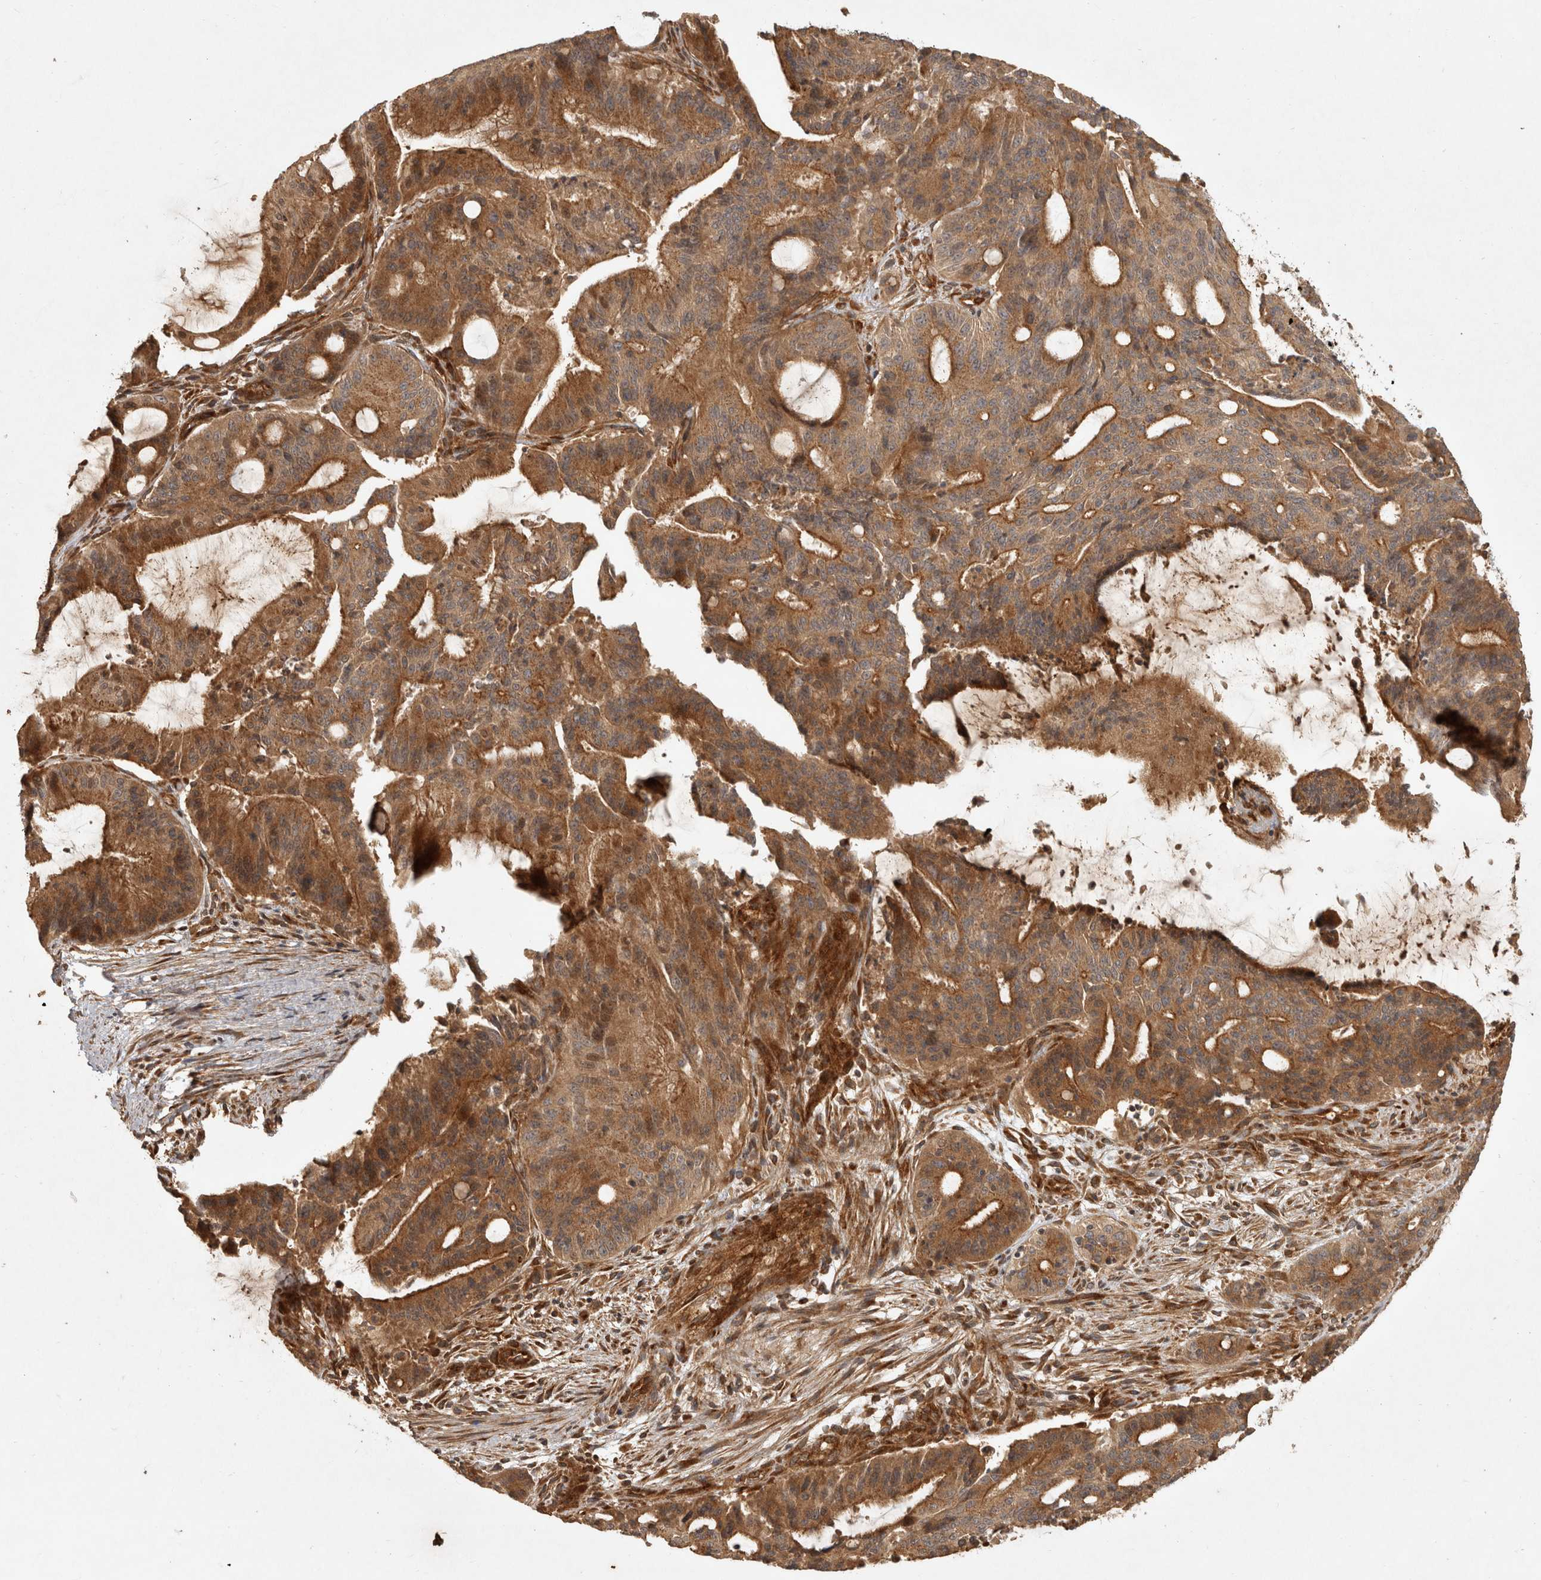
{"staining": {"intensity": "moderate", "quantity": ">75%", "location": "cytoplasmic/membranous"}, "tissue": "liver cancer", "cell_type": "Tumor cells", "image_type": "cancer", "snomed": [{"axis": "morphology", "description": "Normal tissue, NOS"}, {"axis": "morphology", "description": "Cholangiocarcinoma"}, {"axis": "topography", "description": "Liver"}, {"axis": "topography", "description": "Peripheral nerve tissue"}], "caption": "Brown immunohistochemical staining in human liver cancer shows moderate cytoplasmic/membranous staining in approximately >75% of tumor cells.", "gene": "CAMSAP2", "patient": {"sex": "female", "age": 73}}